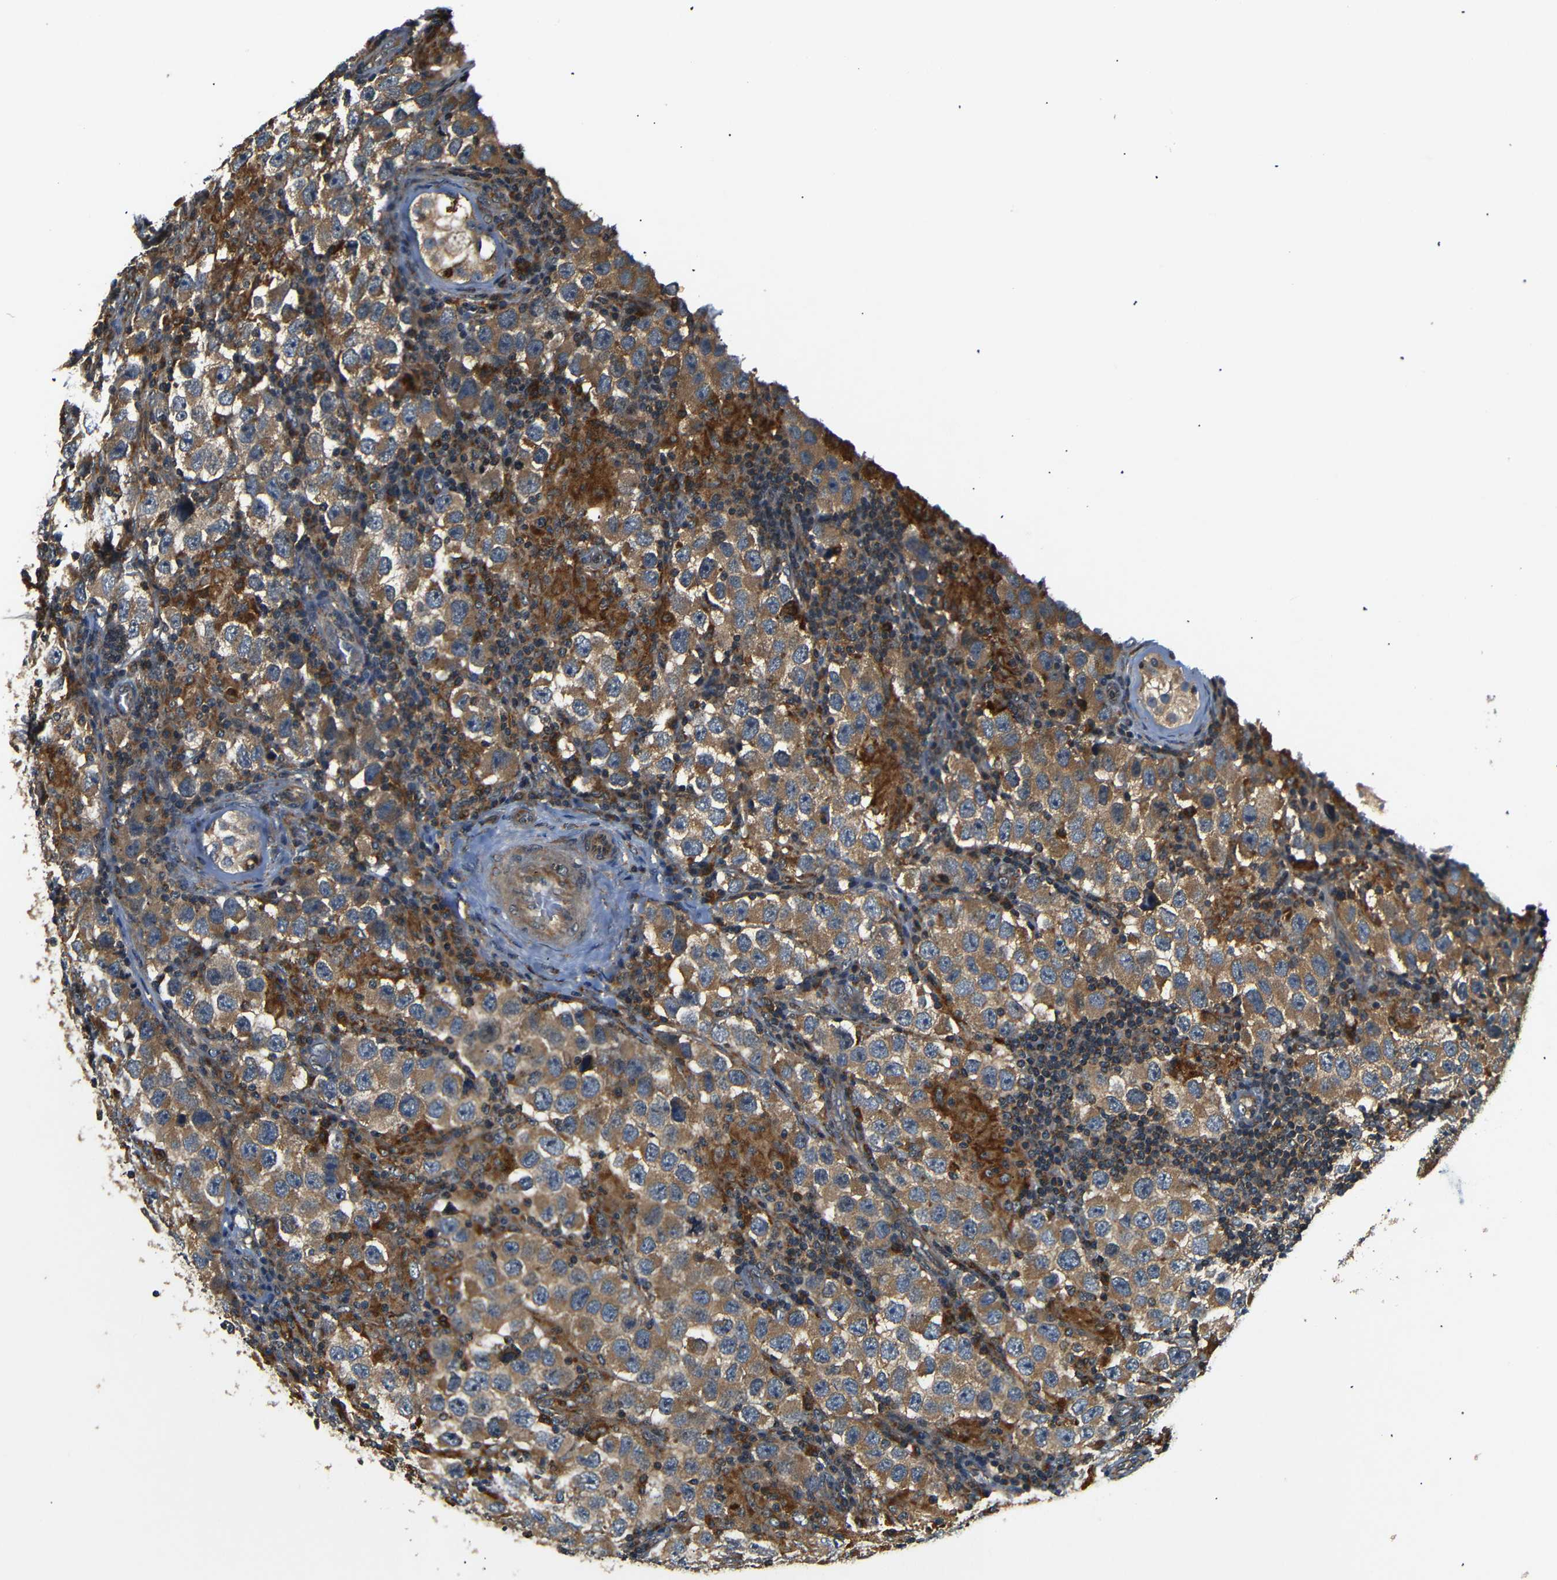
{"staining": {"intensity": "moderate", "quantity": ">75%", "location": "cytoplasmic/membranous"}, "tissue": "testis cancer", "cell_type": "Tumor cells", "image_type": "cancer", "snomed": [{"axis": "morphology", "description": "Carcinoma, Embryonal, NOS"}, {"axis": "topography", "description": "Testis"}], "caption": "There is medium levels of moderate cytoplasmic/membranous staining in tumor cells of embryonal carcinoma (testis), as demonstrated by immunohistochemical staining (brown color).", "gene": "TANK", "patient": {"sex": "male", "age": 21}}